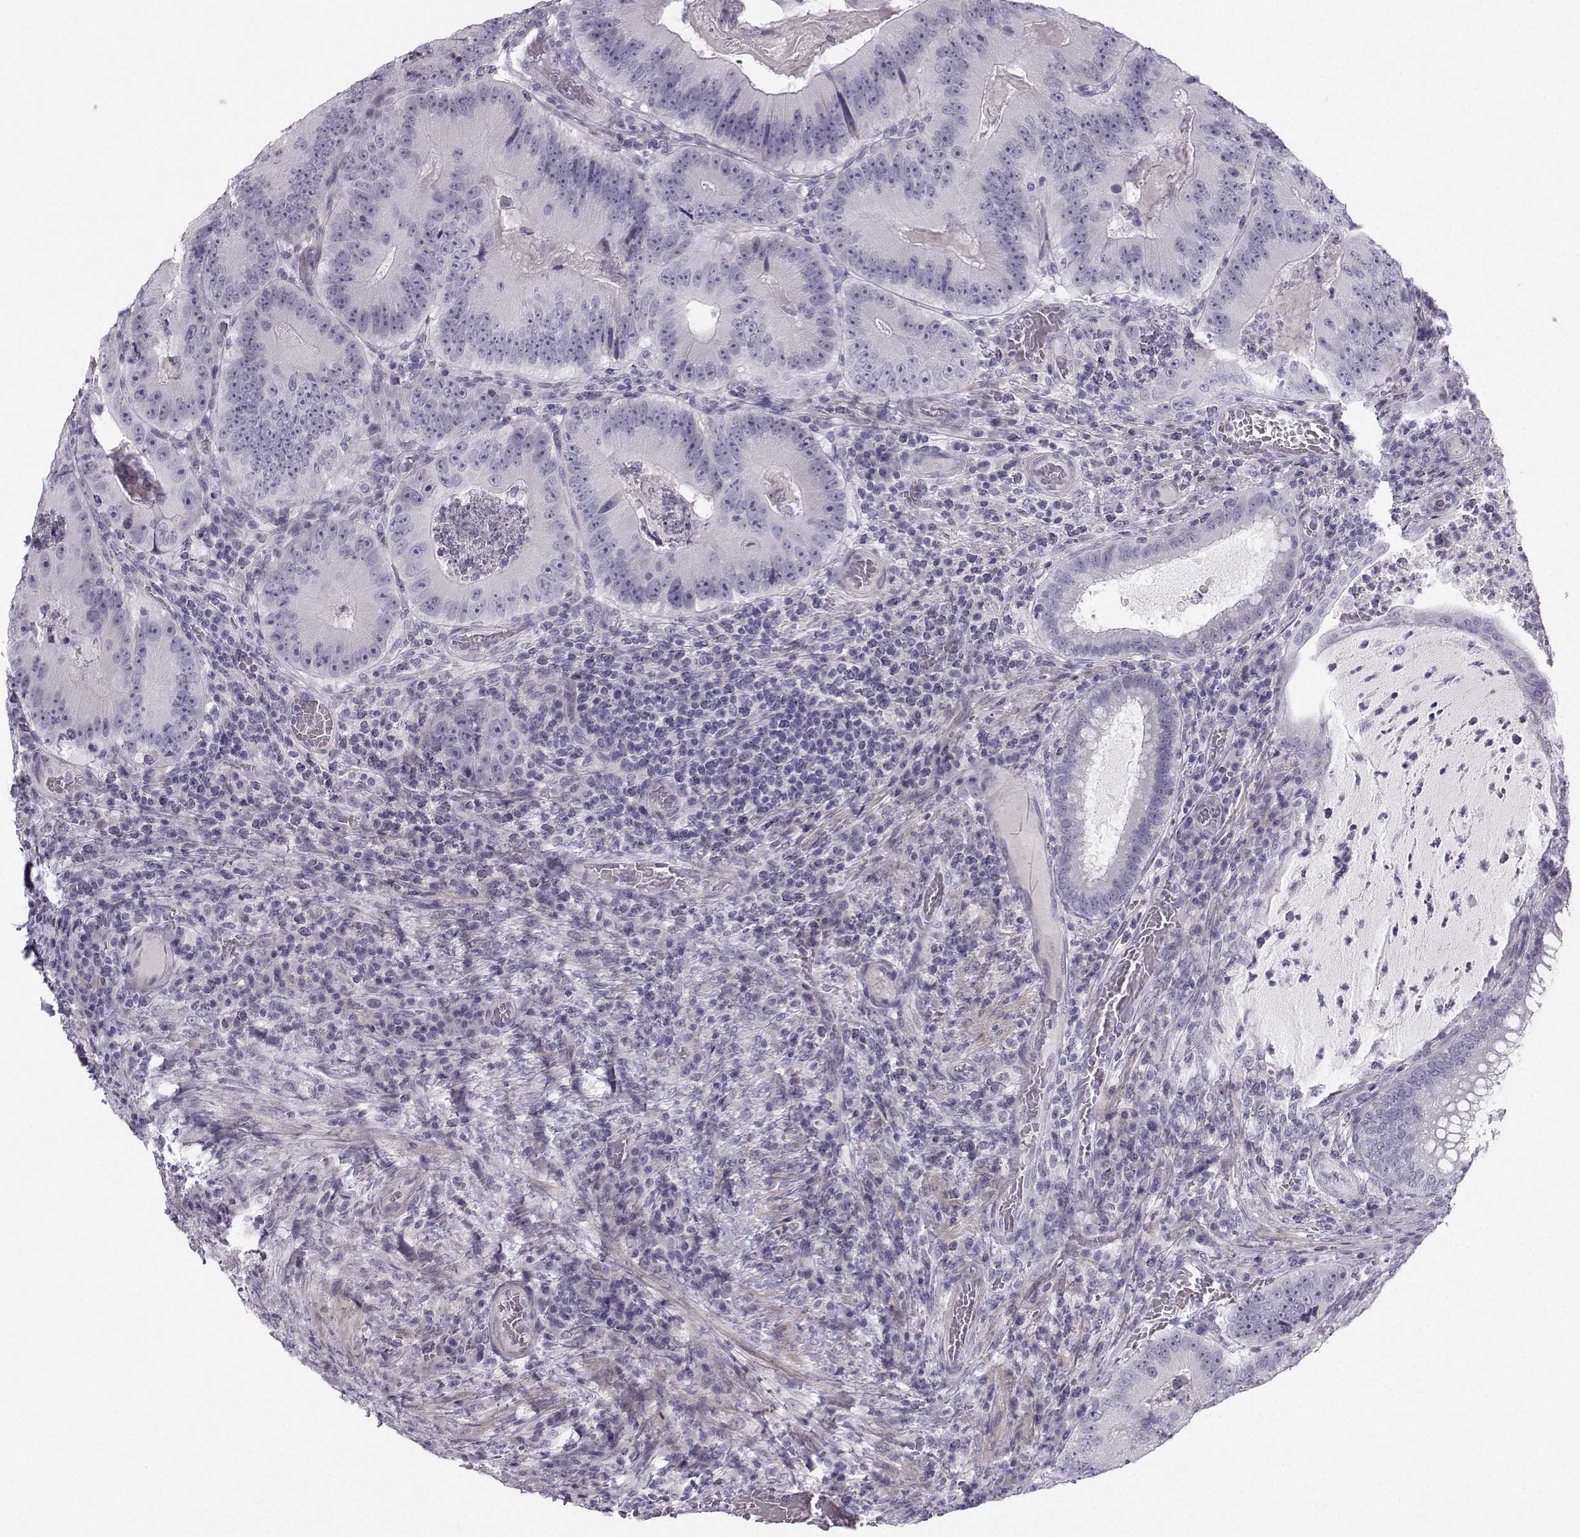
{"staining": {"intensity": "negative", "quantity": "none", "location": "none"}, "tissue": "colorectal cancer", "cell_type": "Tumor cells", "image_type": "cancer", "snomed": [{"axis": "morphology", "description": "Adenocarcinoma, NOS"}, {"axis": "topography", "description": "Colon"}], "caption": "This is an IHC photomicrograph of colorectal adenocarcinoma. There is no expression in tumor cells.", "gene": "CASR", "patient": {"sex": "female", "age": 86}}